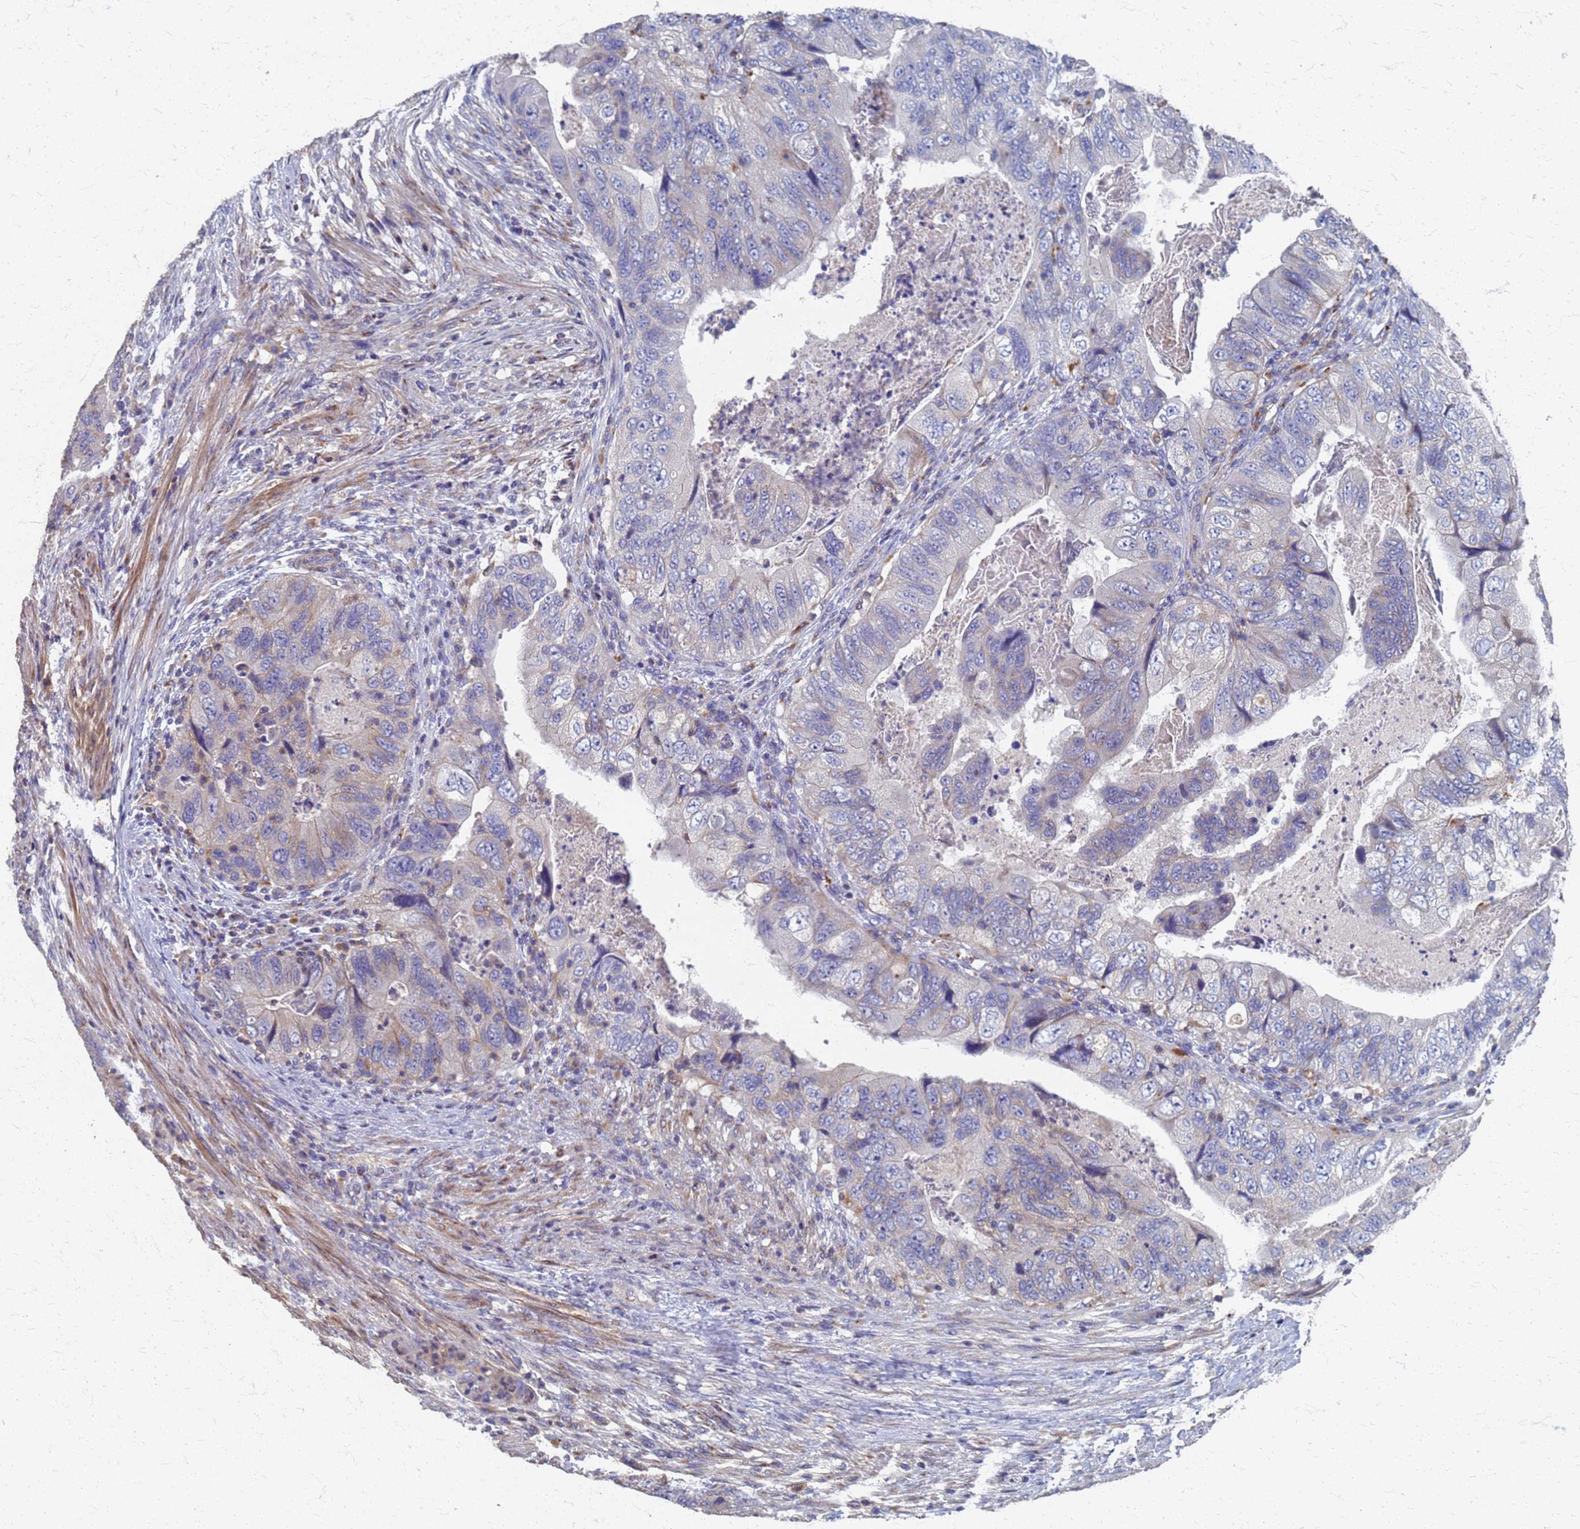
{"staining": {"intensity": "weak", "quantity": "<25%", "location": "cytoplasmic/membranous"}, "tissue": "colorectal cancer", "cell_type": "Tumor cells", "image_type": "cancer", "snomed": [{"axis": "morphology", "description": "Adenocarcinoma, NOS"}, {"axis": "topography", "description": "Rectum"}], "caption": "Immunohistochemistry of colorectal adenocarcinoma shows no positivity in tumor cells.", "gene": "KRCC1", "patient": {"sex": "male", "age": 63}}